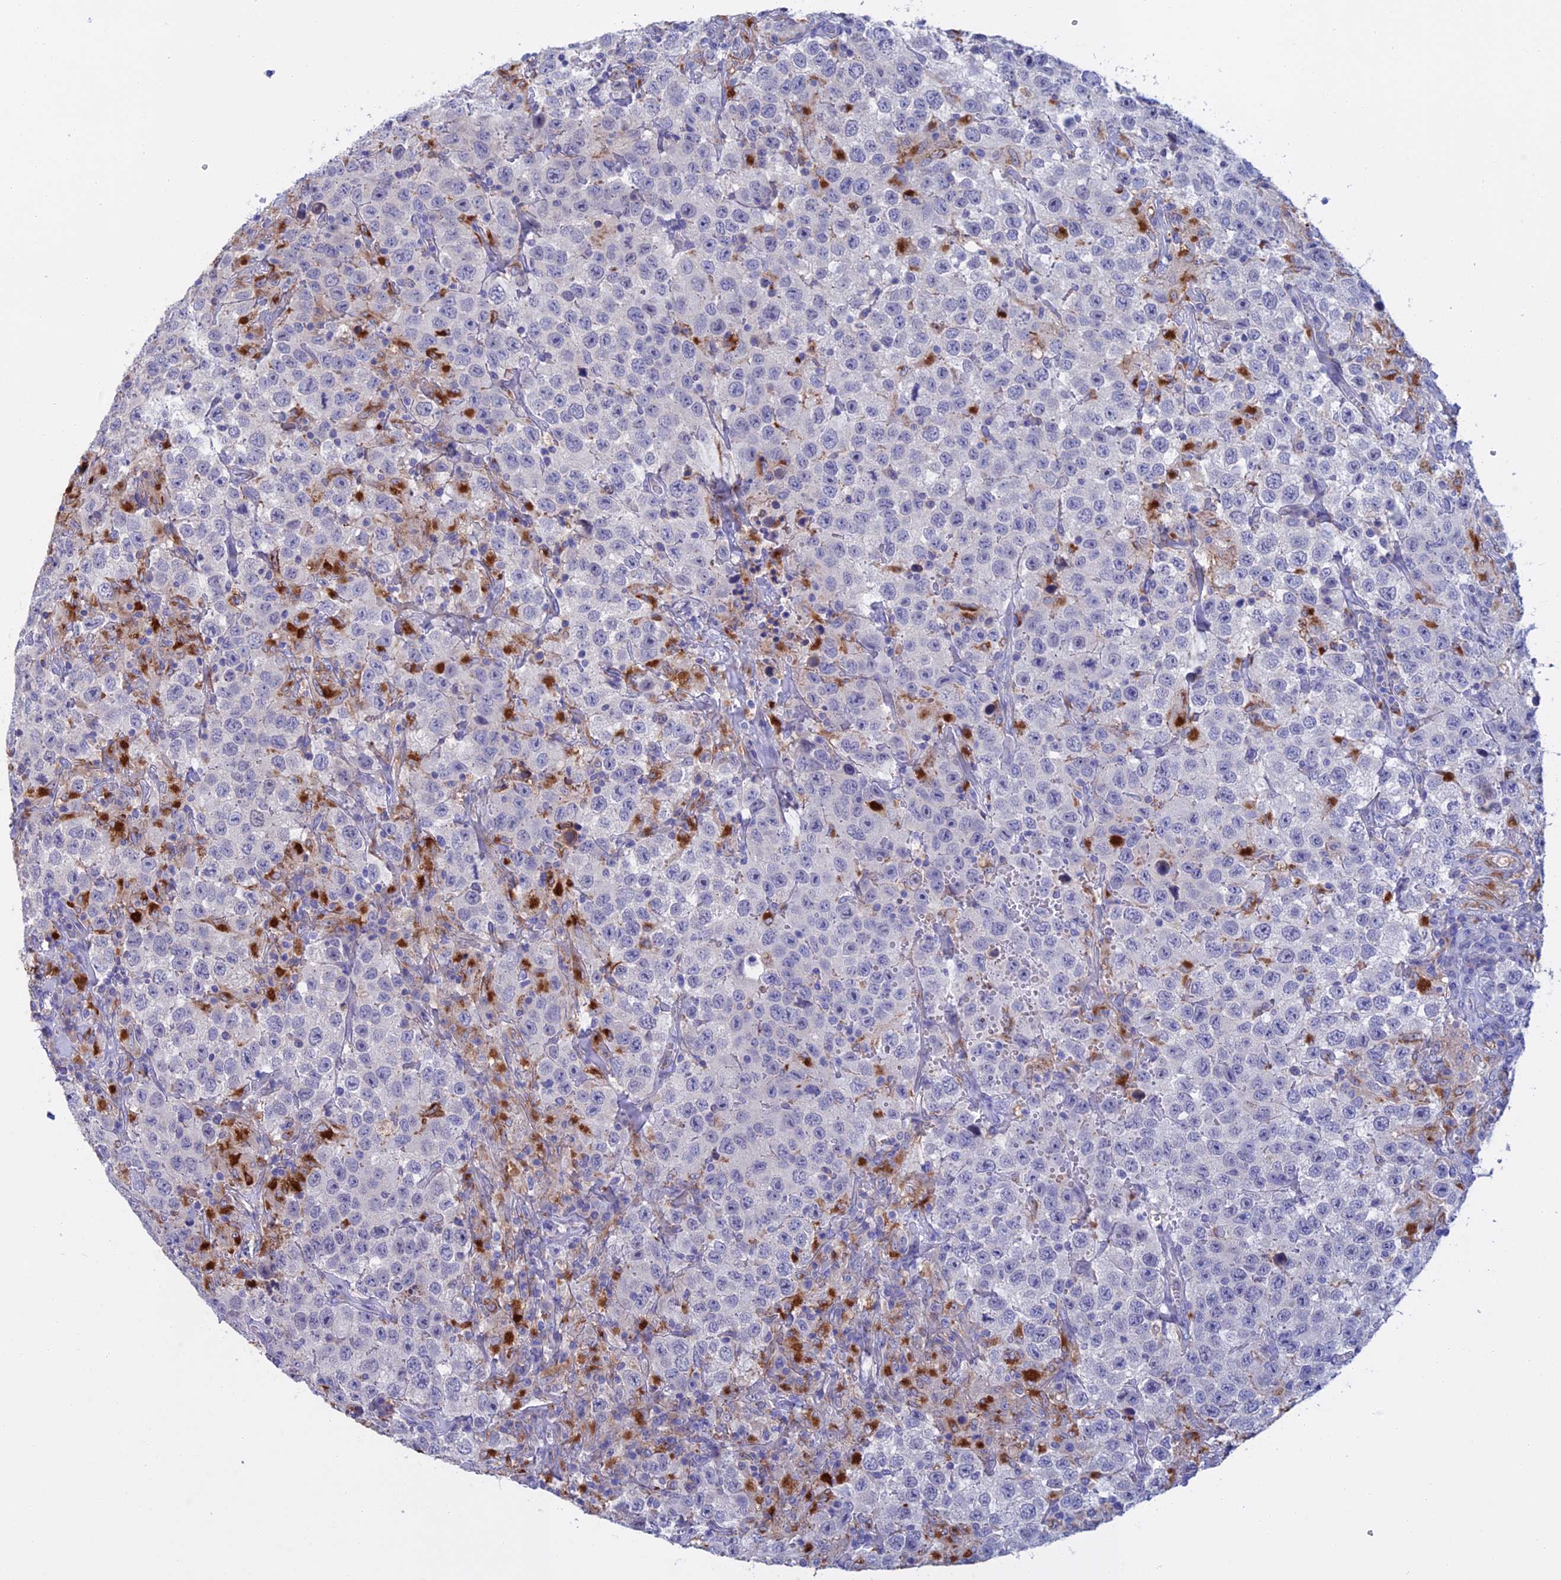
{"staining": {"intensity": "negative", "quantity": "none", "location": "none"}, "tissue": "testis cancer", "cell_type": "Tumor cells", "image_type": "cancer", "snomed": [{"axis": "morphology", "description": "Seminoma, NOS"}, {"axis": "topography", "description": "Testis"}], "caption": "Micrograph shows no significant protein expression in tumor cells of testis cancer.", "gene": "SLC2A6", "patient": {"sex": "male", "age": 41}}